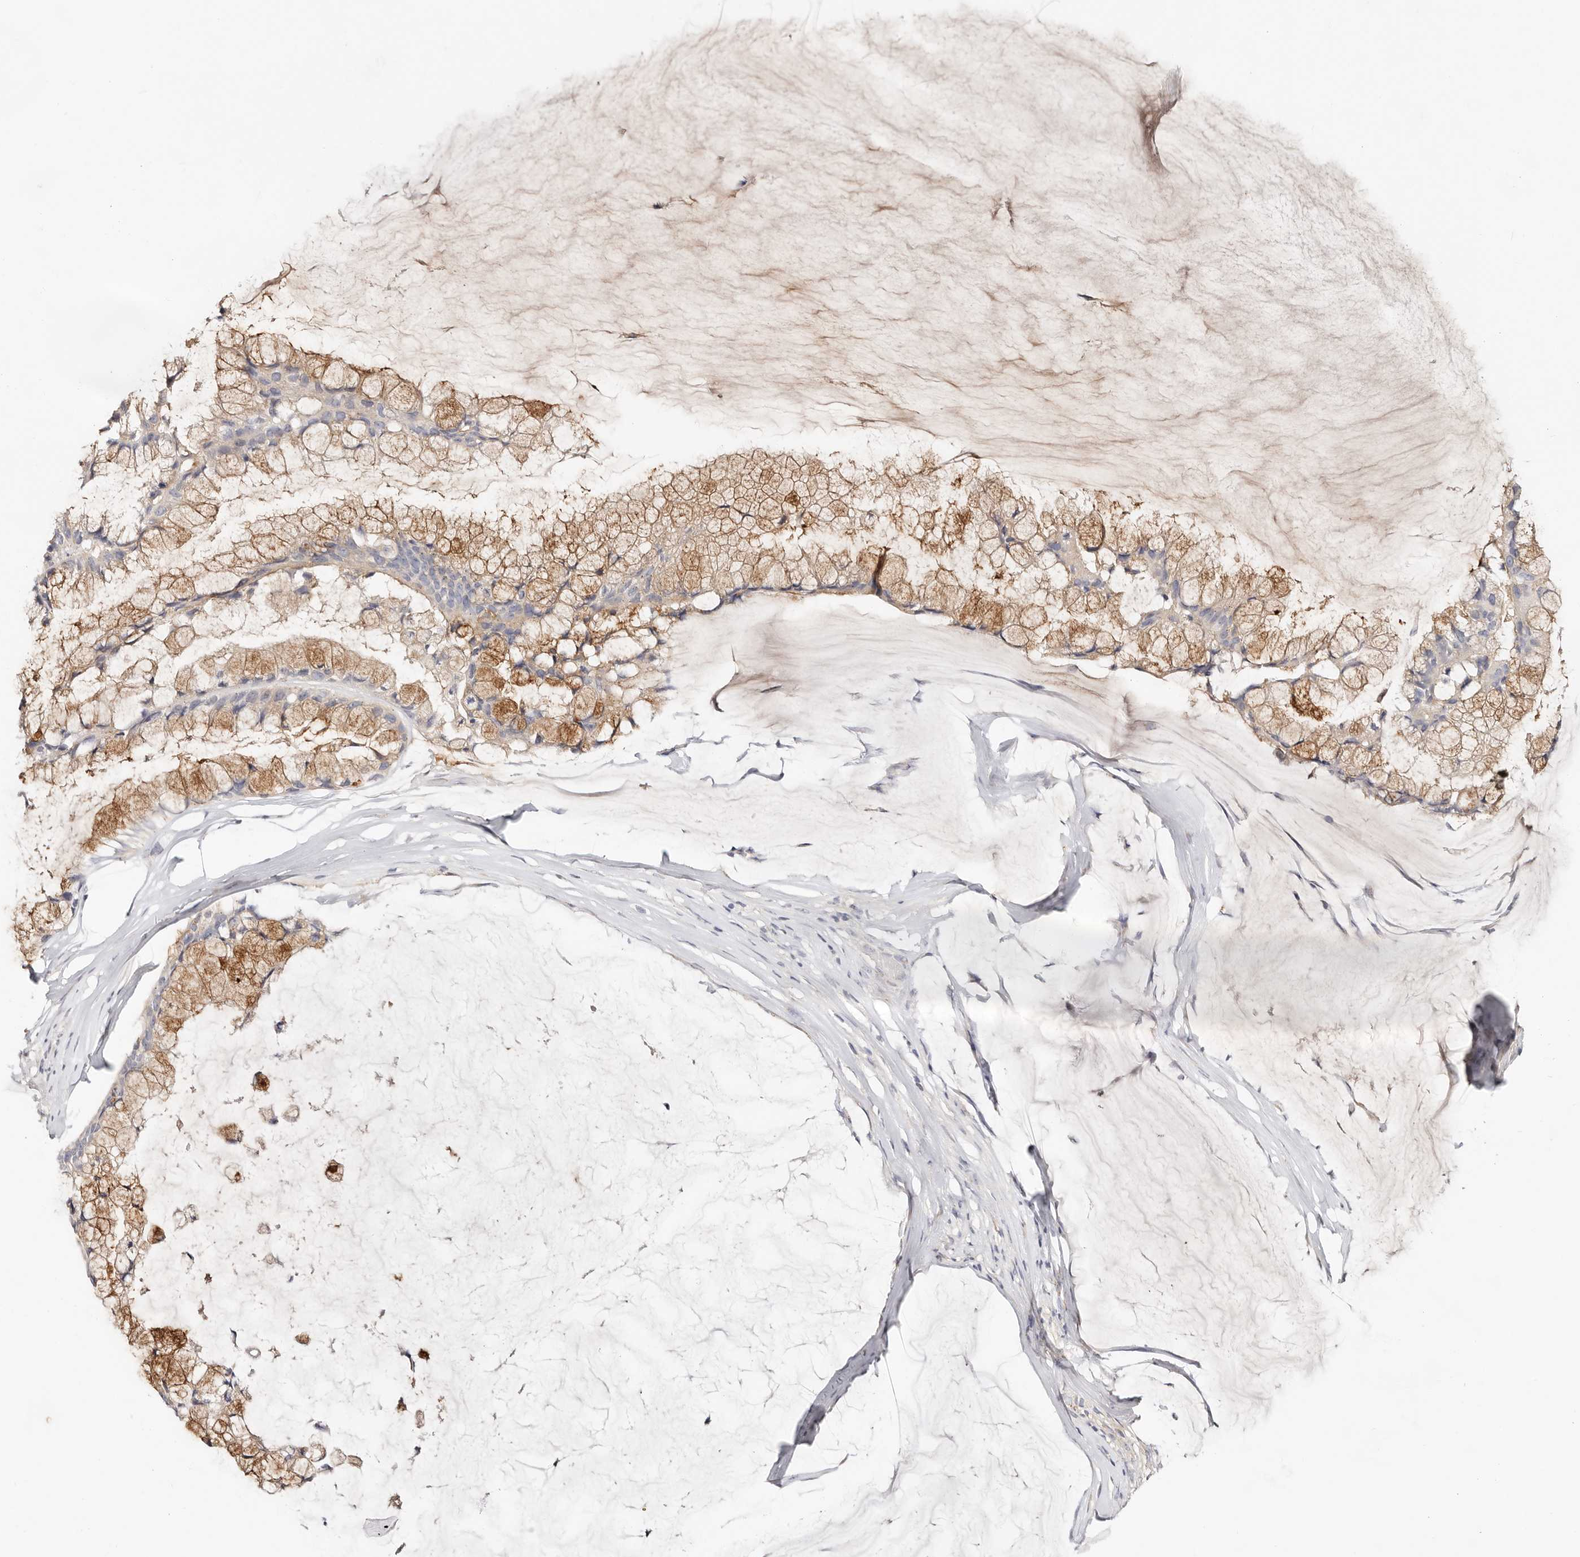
{"staining": {"intensity": "moderate", "quantity": ">75%", "location": "cytoplasmic/membranous"}, "tissue": "ovarian cancer", "cell_type": "Tumor cells", "image_type": "cancer", "snomed": [{"axis": "morphology", "description": "Cystadenocarcinoma, mucinous, NOS"}, {"axis": "topography", "description": "Ovary"}], "caption": "A photomicrograph of human ovarian mucinous cystadenocarcinoma stained for a protein displays moderate cytoplasmic/membranous brown staining in tumor cells.", "gene": "DNASE1", "patient": {"sex": "female", "age": 39}}